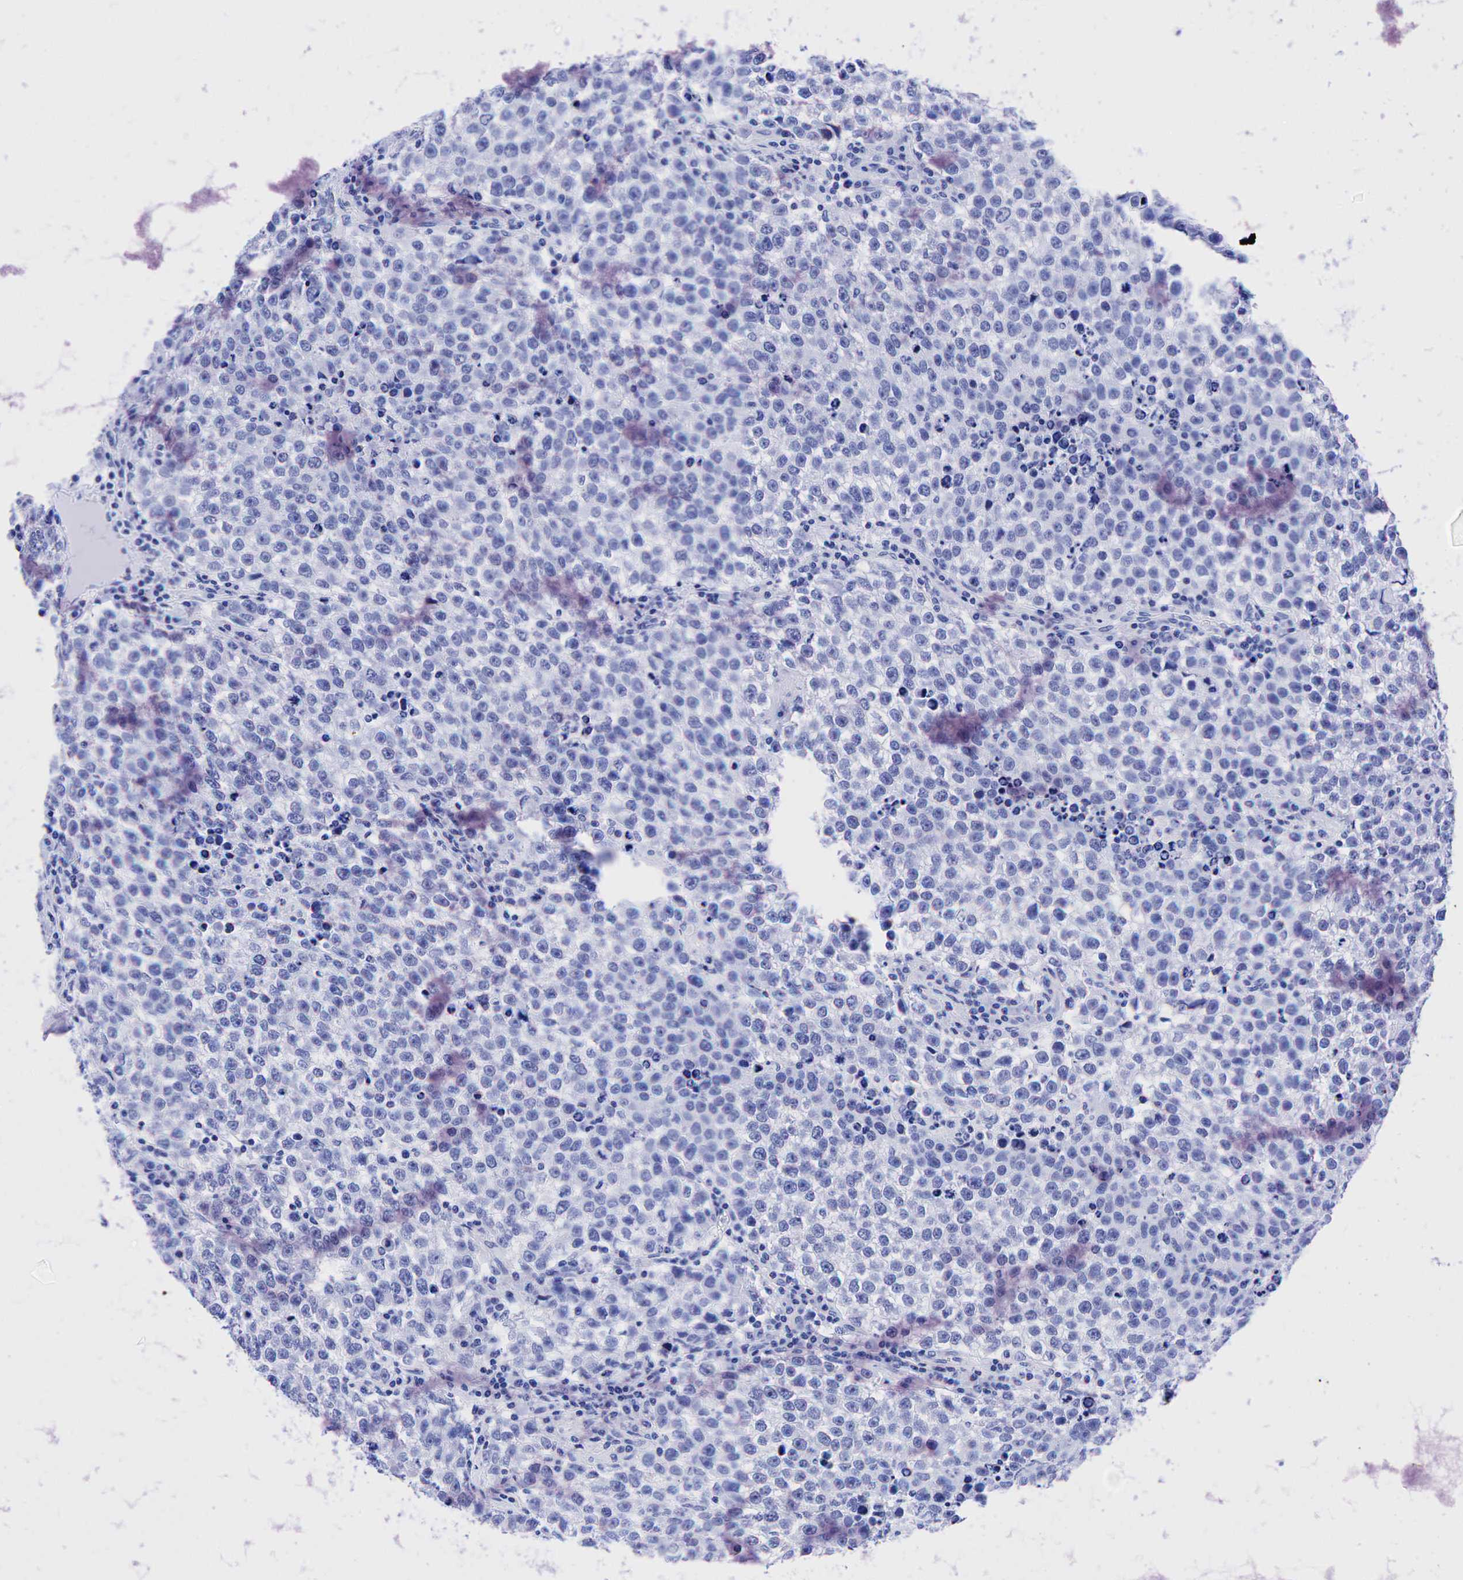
{"staining": {"intensity": "negative", "quantity": "none", "location": "none"}, "tissue": "testis cancer", "cell_type": "Tumor cells", "image_type": "cancer", "snomed": [{"axis": "morphology", "description": "Seminoma, NOS"}, {"axis": "topography", "description": "Testis"}], "caption": "An immunohistochemistry image of testis seminoma is shown. There is no staining in tumor cells of testis seminoma.", "gene": "KRT19", "patient": {"sex": "male", "age": 36}}